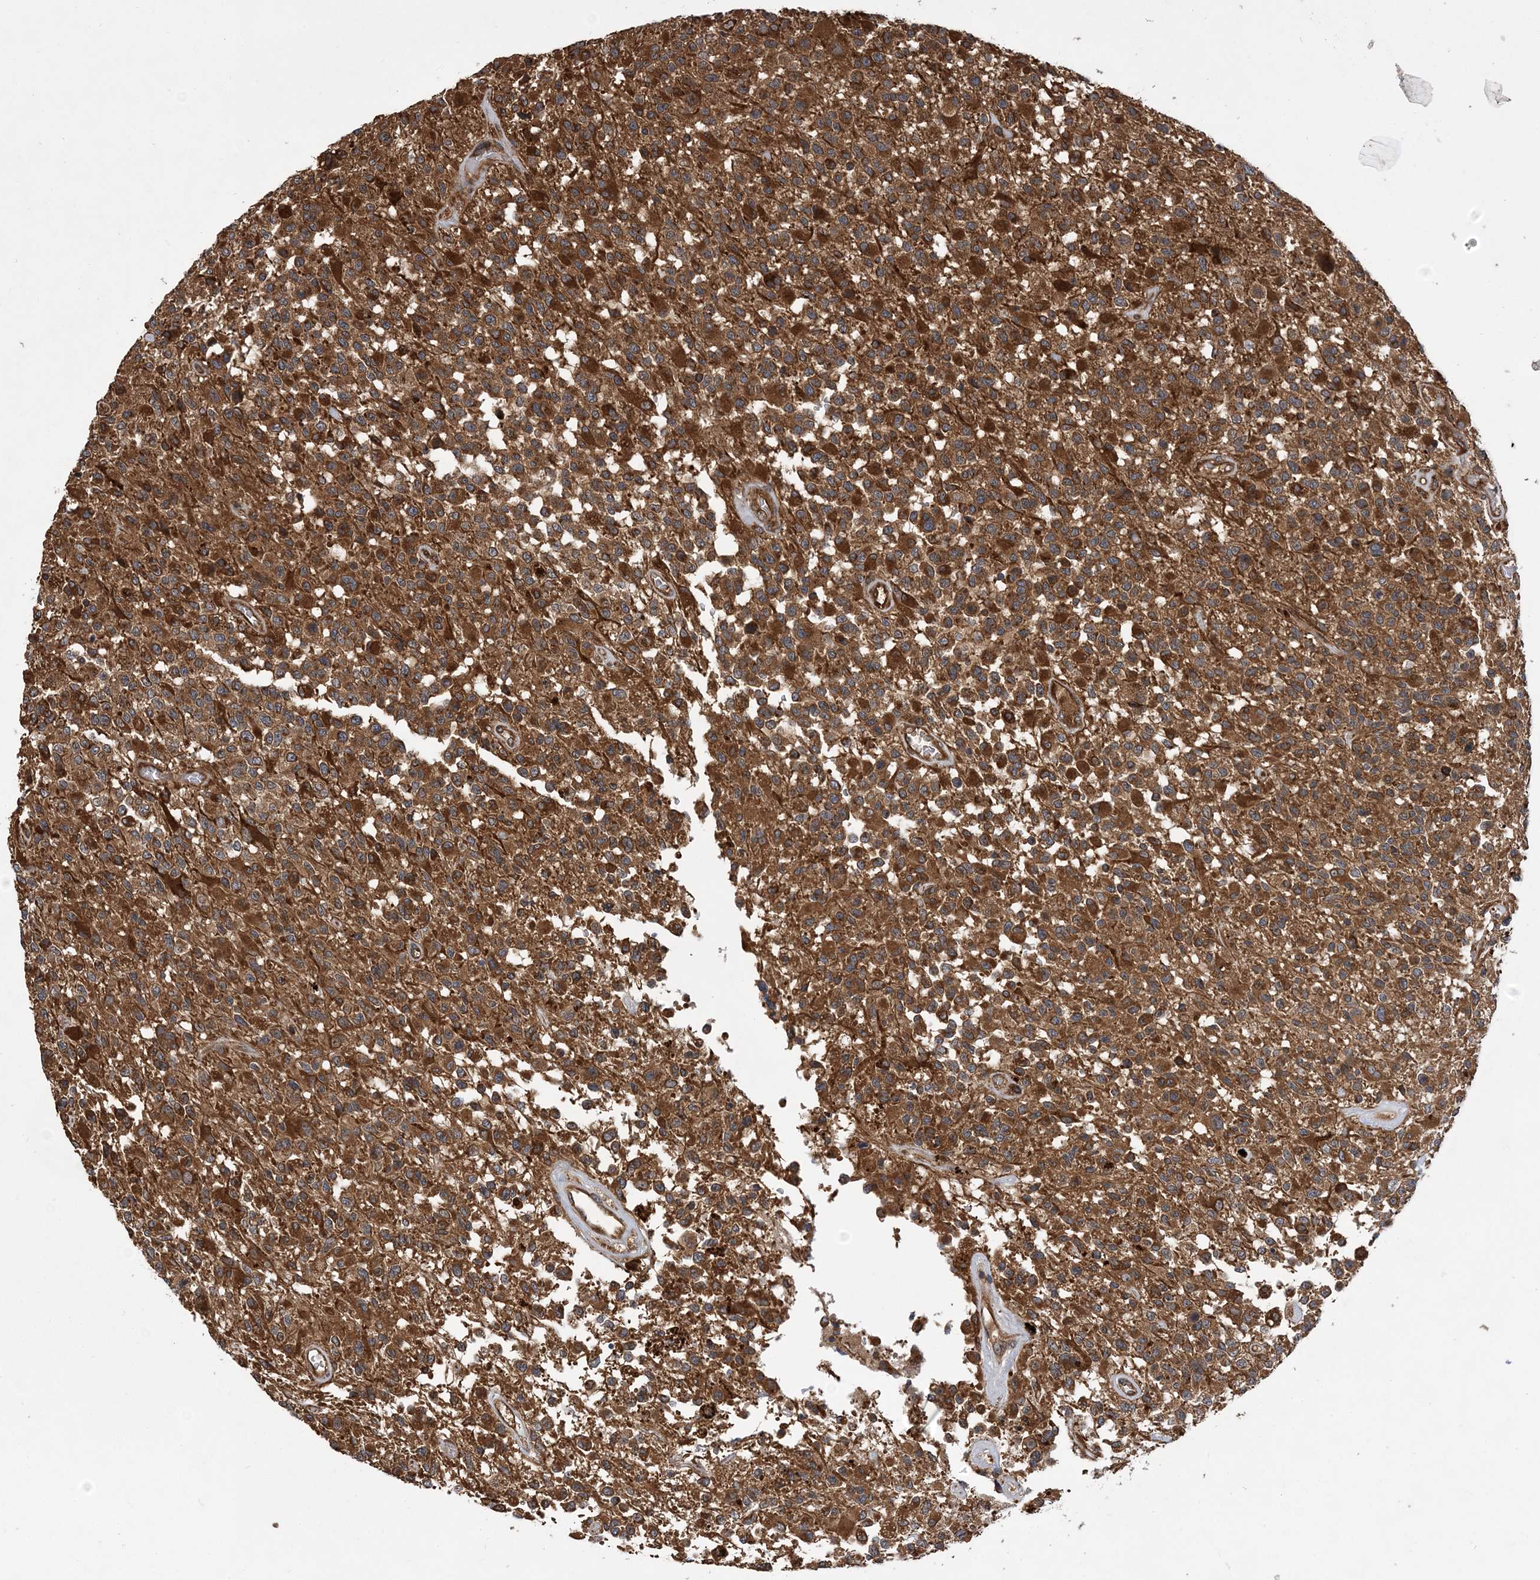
{"staining": {"intensity": "strong", "quantity": ">75%", "location": "cytoplasmic/membranous"}, "tissue": "glioma", "cell_type": "Tumor cells", "image_type": "cancer", "snomed": [{"axis": "morphology", "description": "Glioma, malignant, High grade"}, {"axis": "morphology", "description": "Glioblastoma, NOS"}, {"axis": "topography", "description": "Brain"}], "caption": "Protein staining of glioma tissue shows strong cytoplasmic/membranous positivity in approximately >75% of tumor cells.", "gene": "ATG3", "patient": {"sex": "male", "age": 60}}